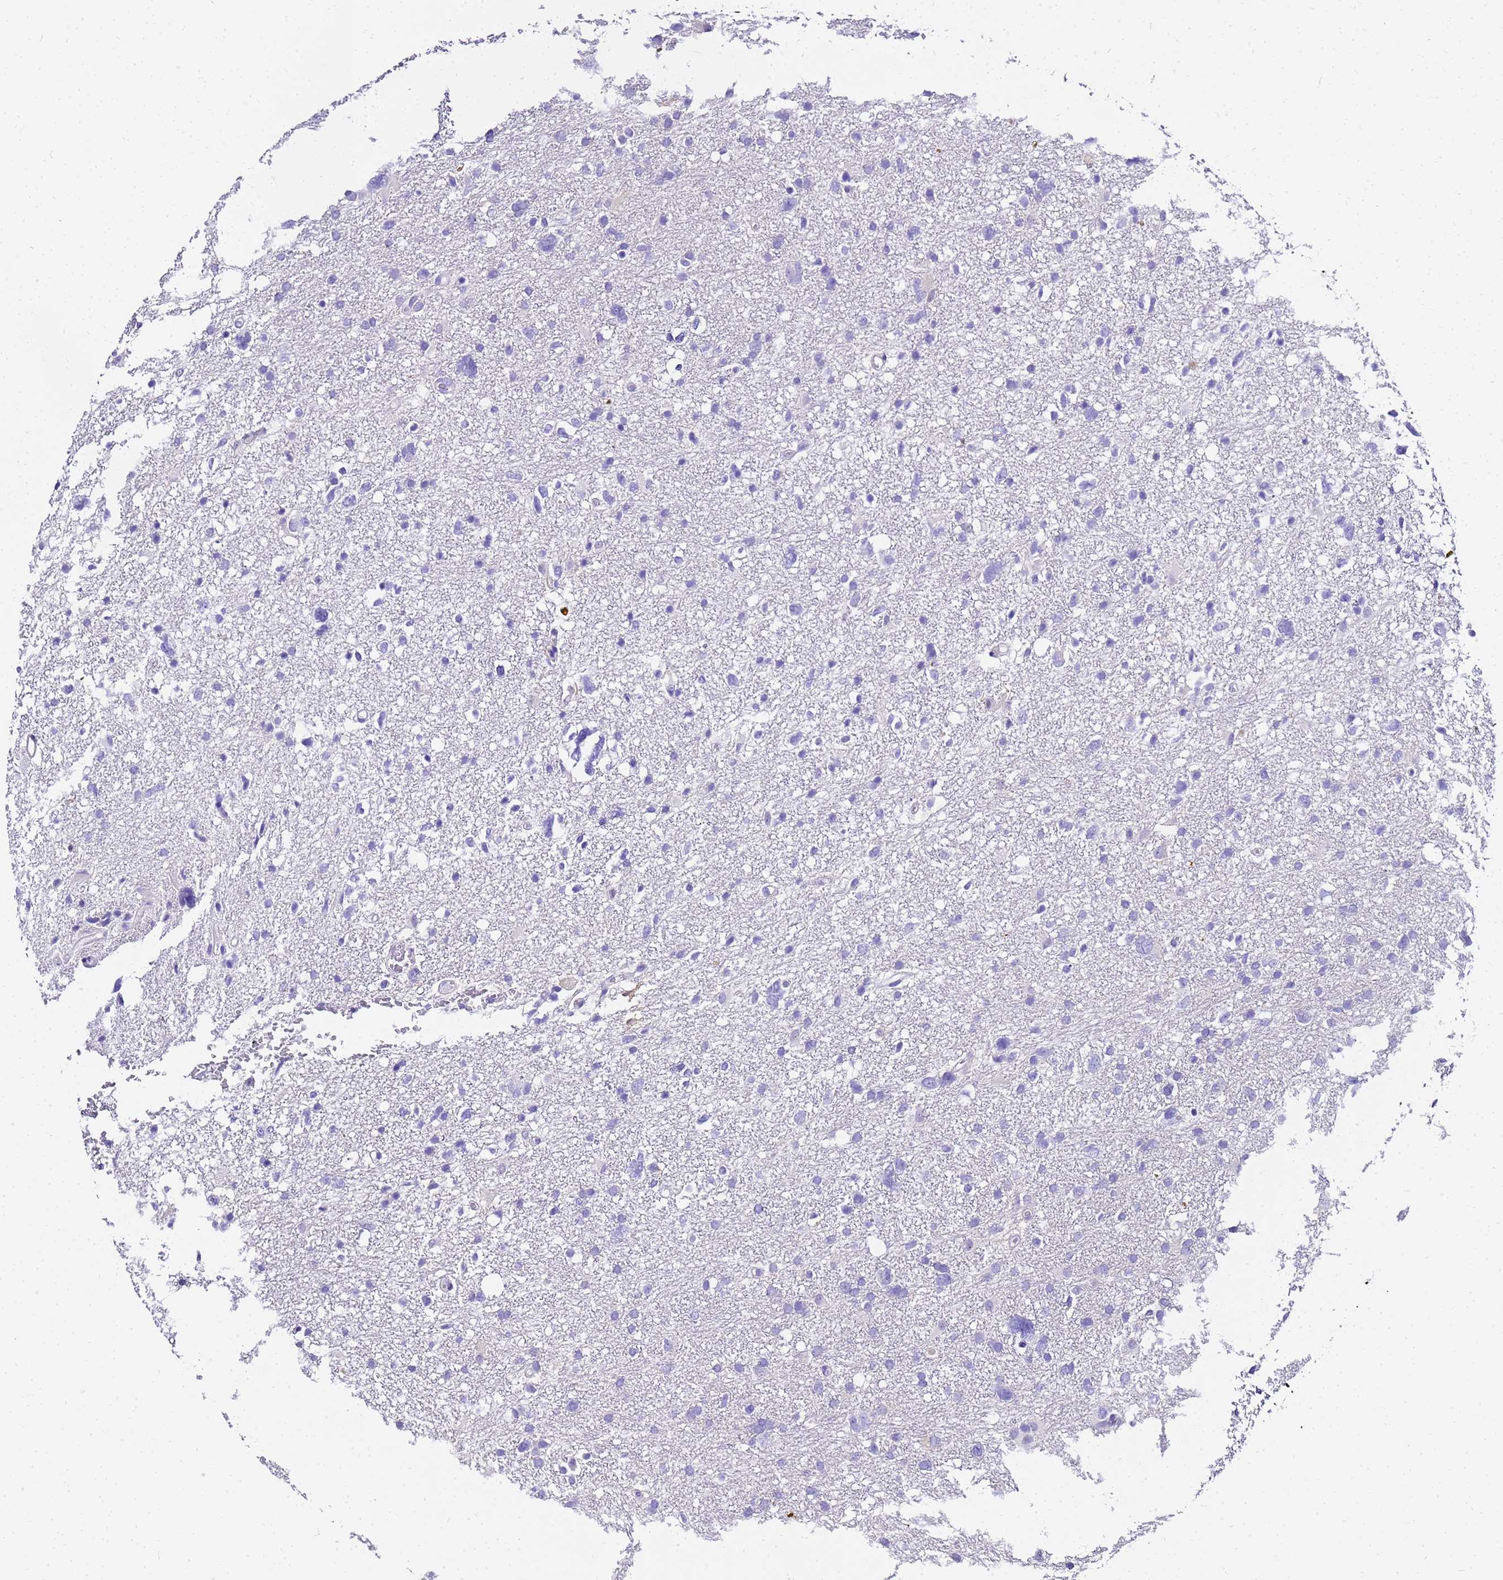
{"staining": {"intensity": "negative", "quantity": "none", "location": "none"}, "tissue": "glioma", "cell_type": "Tumor cells", "image_type": "cancer", "snomed": [{"axis": "morphology", "description": "Glioma, malignant, High grade"}, {"axis": "topography", "description": "Brain"}], "caption": "Image shows no protein expression in tumor cells of malignant high-grade glioma tissue. The staining was performed using DAB to visualize the protein expression in brown, while the nuclei were stained in blue with hematoxylin (Magnification: 20x).", "gene": "HSPB6", "patient": {"sex": "male", "age": 61}}